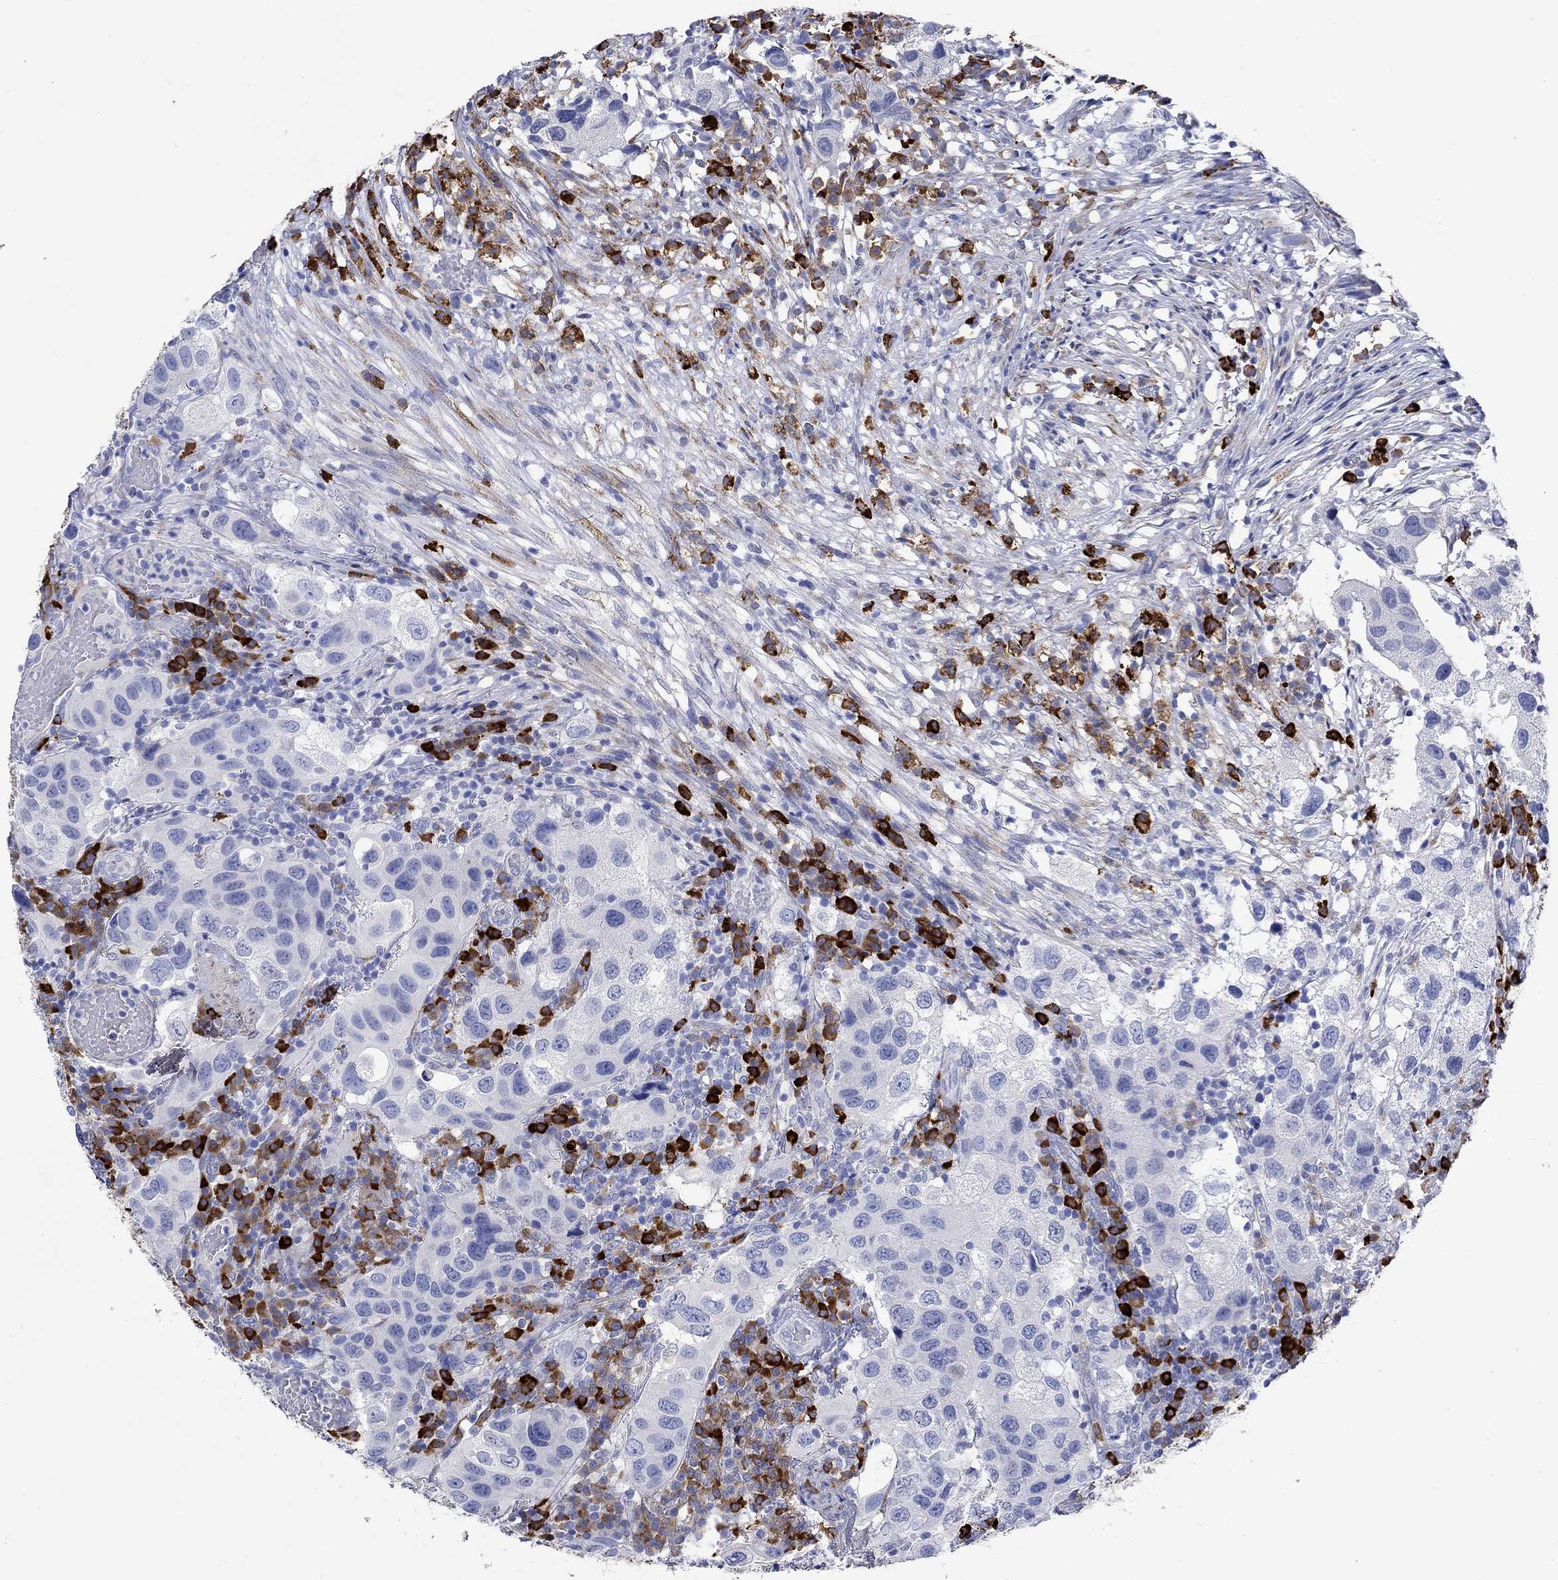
{"staining": {"intensity": "negative", "quantity": "none", "location": "none"}, "tissue": "urothelial cancer", "cell_type": "Tumor cells", "image_type": "cancer", "snomed": [{"axis": "morphology", "description": "Urothelial carcinoma, High grade"}, {"axis": "topography", "description": "Urinary bladder"}], "caption": "High power microscopy image of an immunohistochemistry histopathology image of urothelial cancer, revealing no significant staining in tumor cells.", "gene": "P2RY6", "patient": {"sex": "male", "age": 79}}